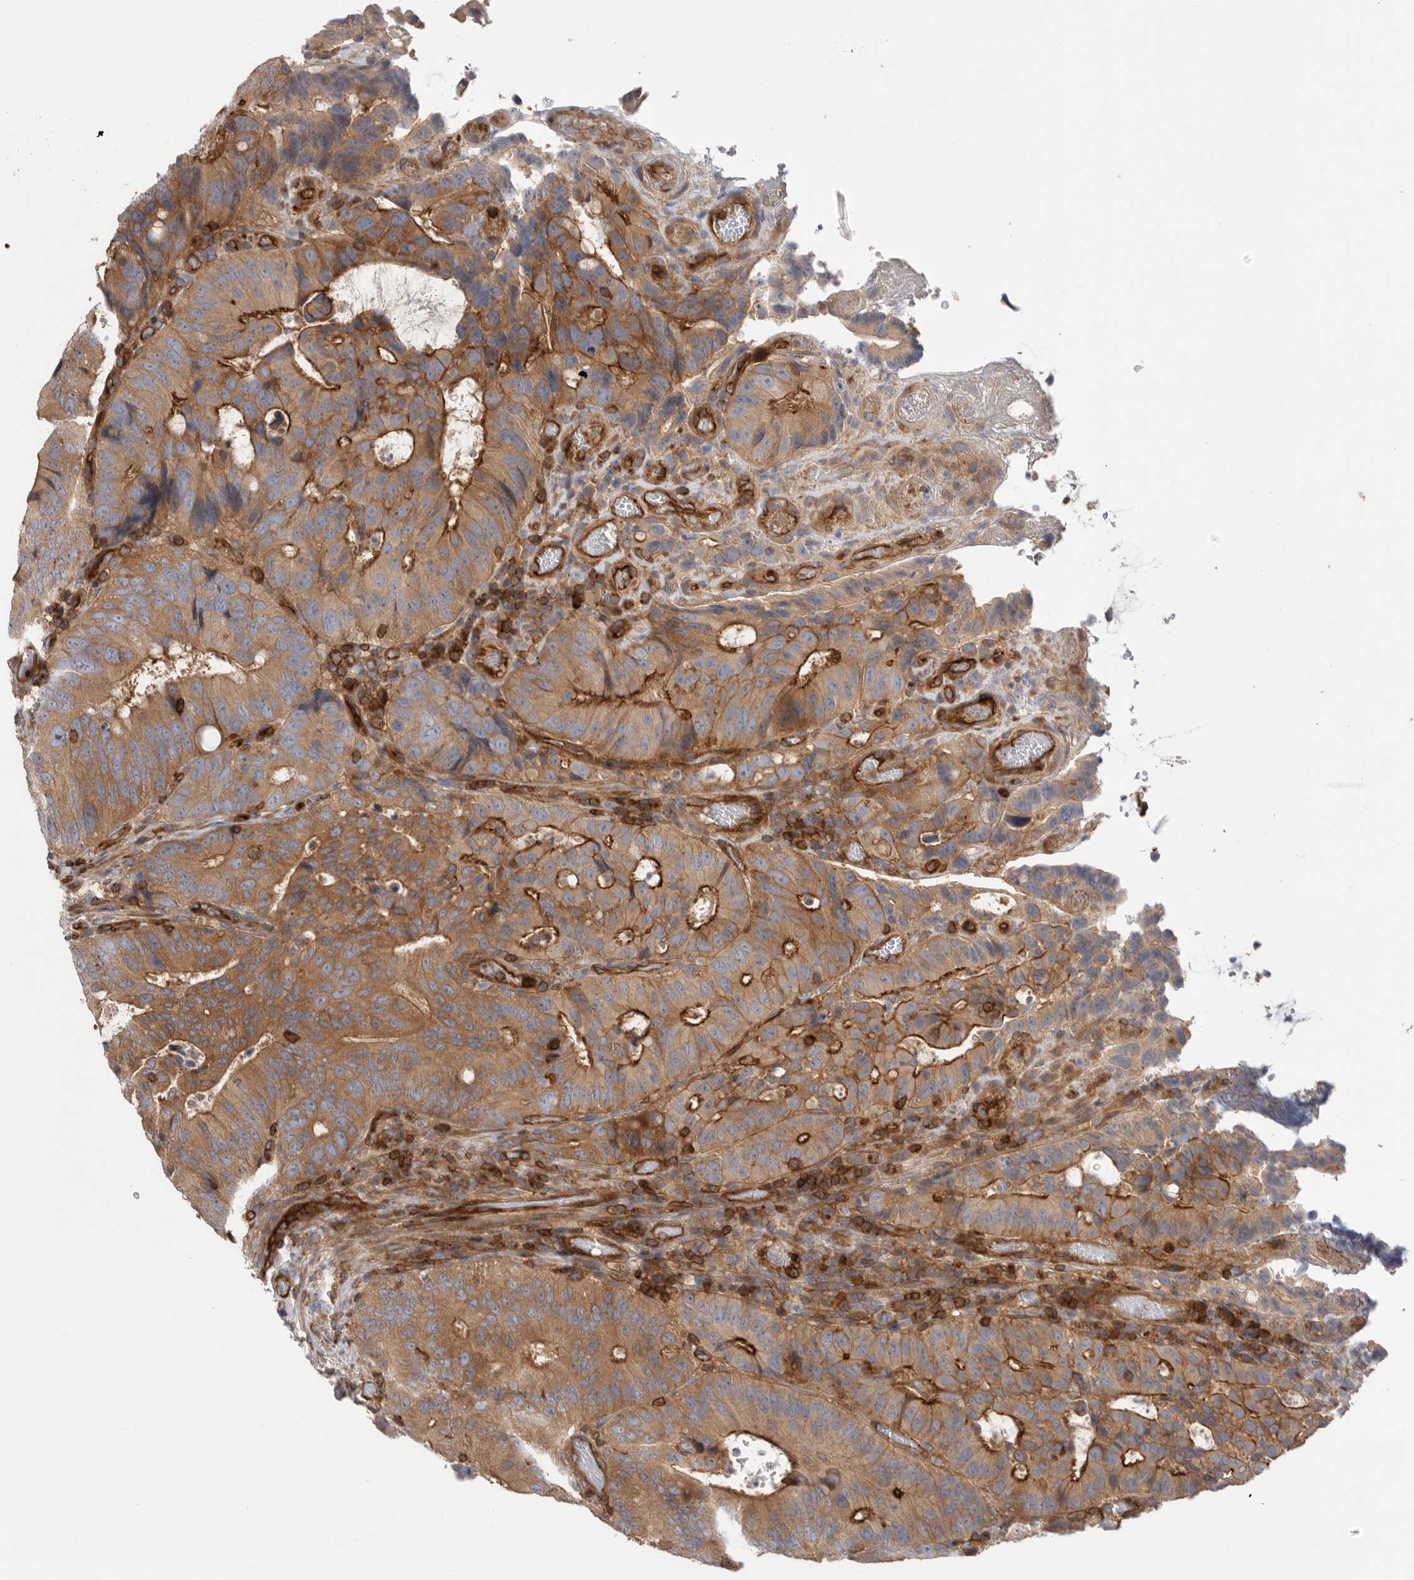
{"staining": {"intensity": "strong", "quantity": ">75%", "location": "cytoplasmic/membranous"}, "tissue": "colorectal cancer", "cell_type": "Tumor cells", "image_type": "cancer", "snomed": [{"axis": "morphology", "description": "Adenocarcinoma, NOS"}, {"axis": "topography", "description": "Colon"}], "caption": "A micrograph of colorectal adenocarcinoma stained for a protein exhibits strong cytoplasmic/membranous brown staining in tumor cells.", "gene": "PRKCH", "patient": {"sex": "male", "age": 83}}